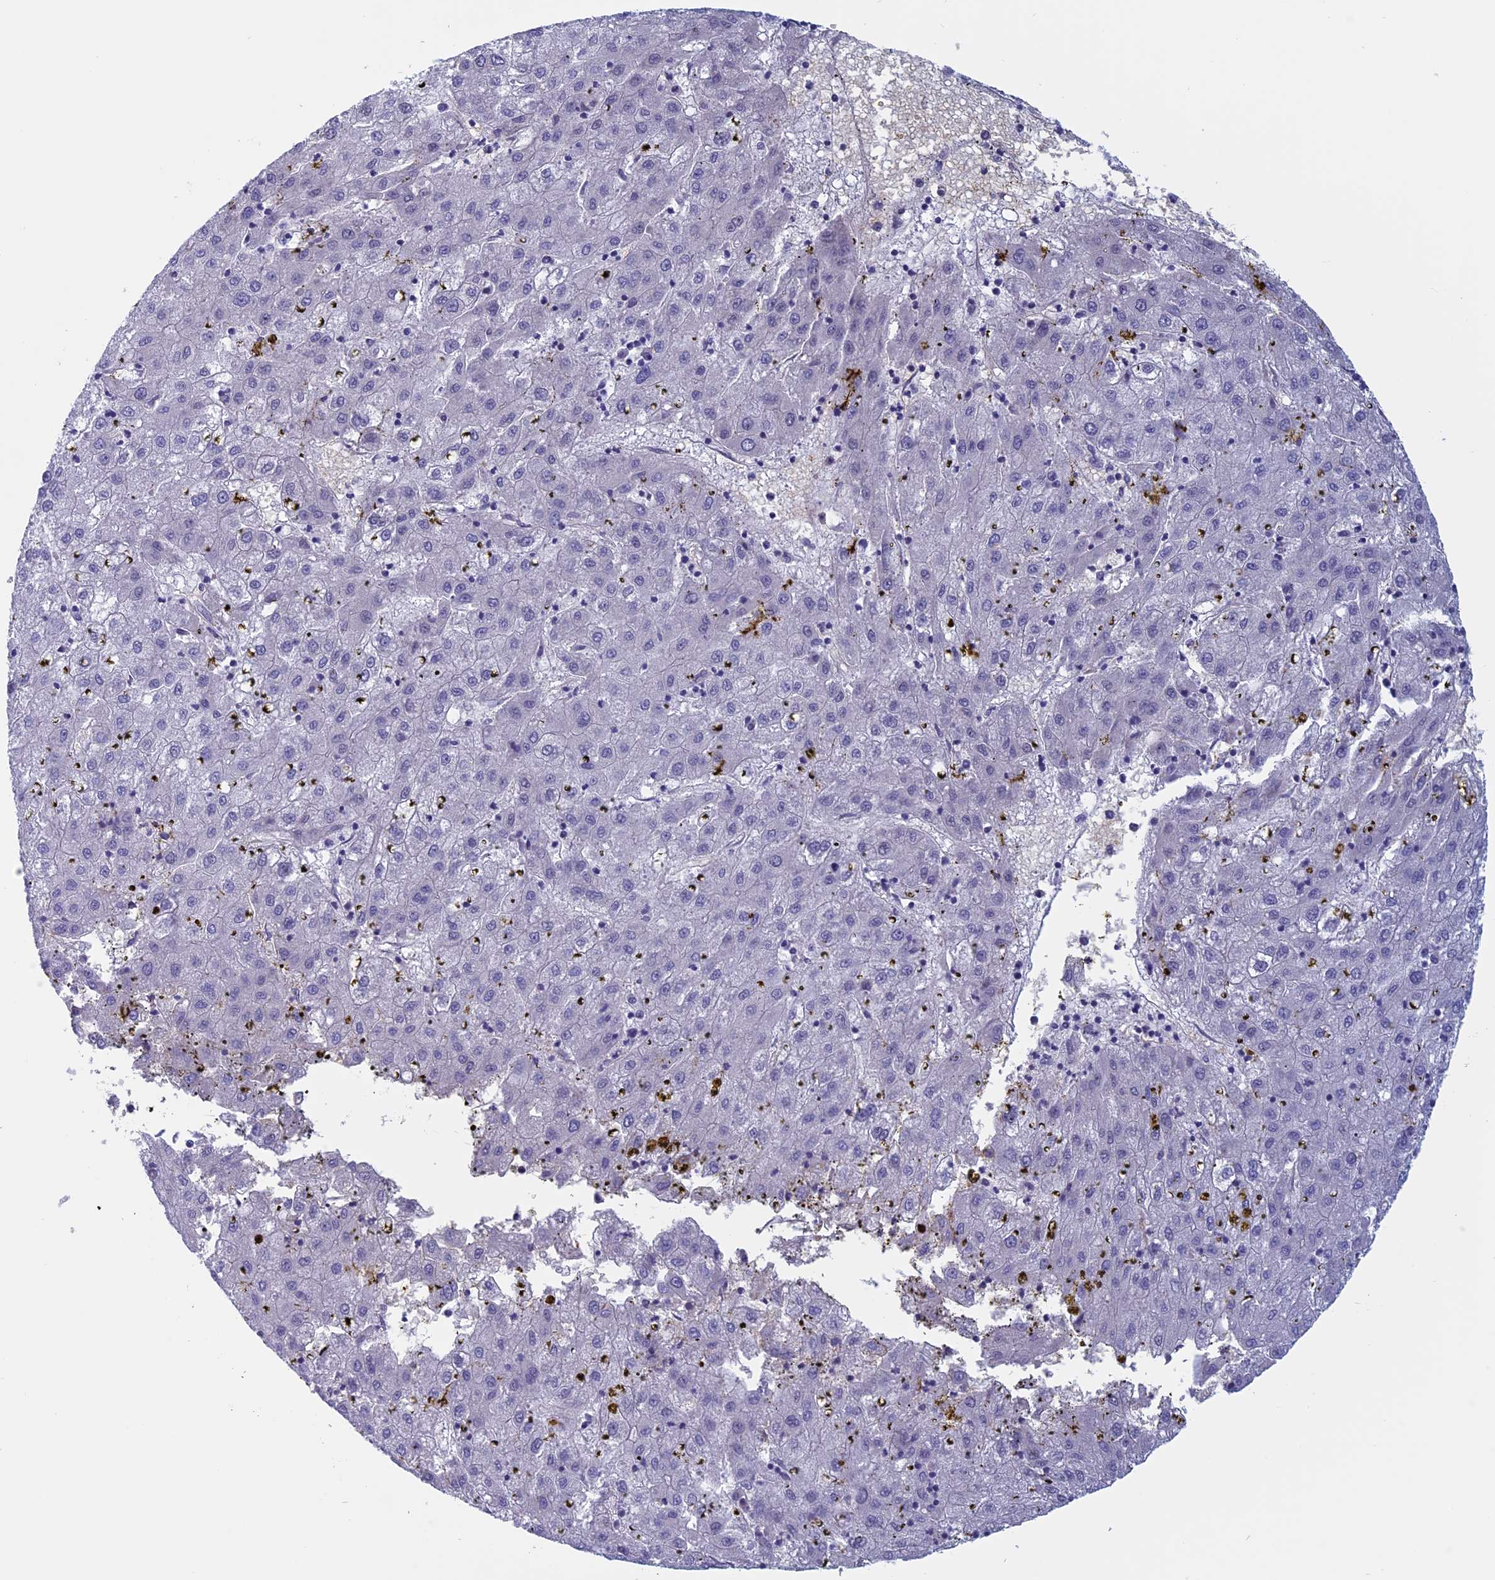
{"staining": {"intensity": "negative", "quantity": "none", "location": "none"}, "tissue": "liver cancer", "cell_type": "Tumor cells", "image_type": "cancer", "snomed": [{"axis": "morphology", "description": "Carcinoma, Hepatocellular, NOS"}, {"axis": "topography", "description": "Liver"}], "caption": "The image shows no staining of tumor cells in liver hepatocellular carcinoma.", "gene": "ANGPTL2", "patient": {"sex": "male", "age": 72}}